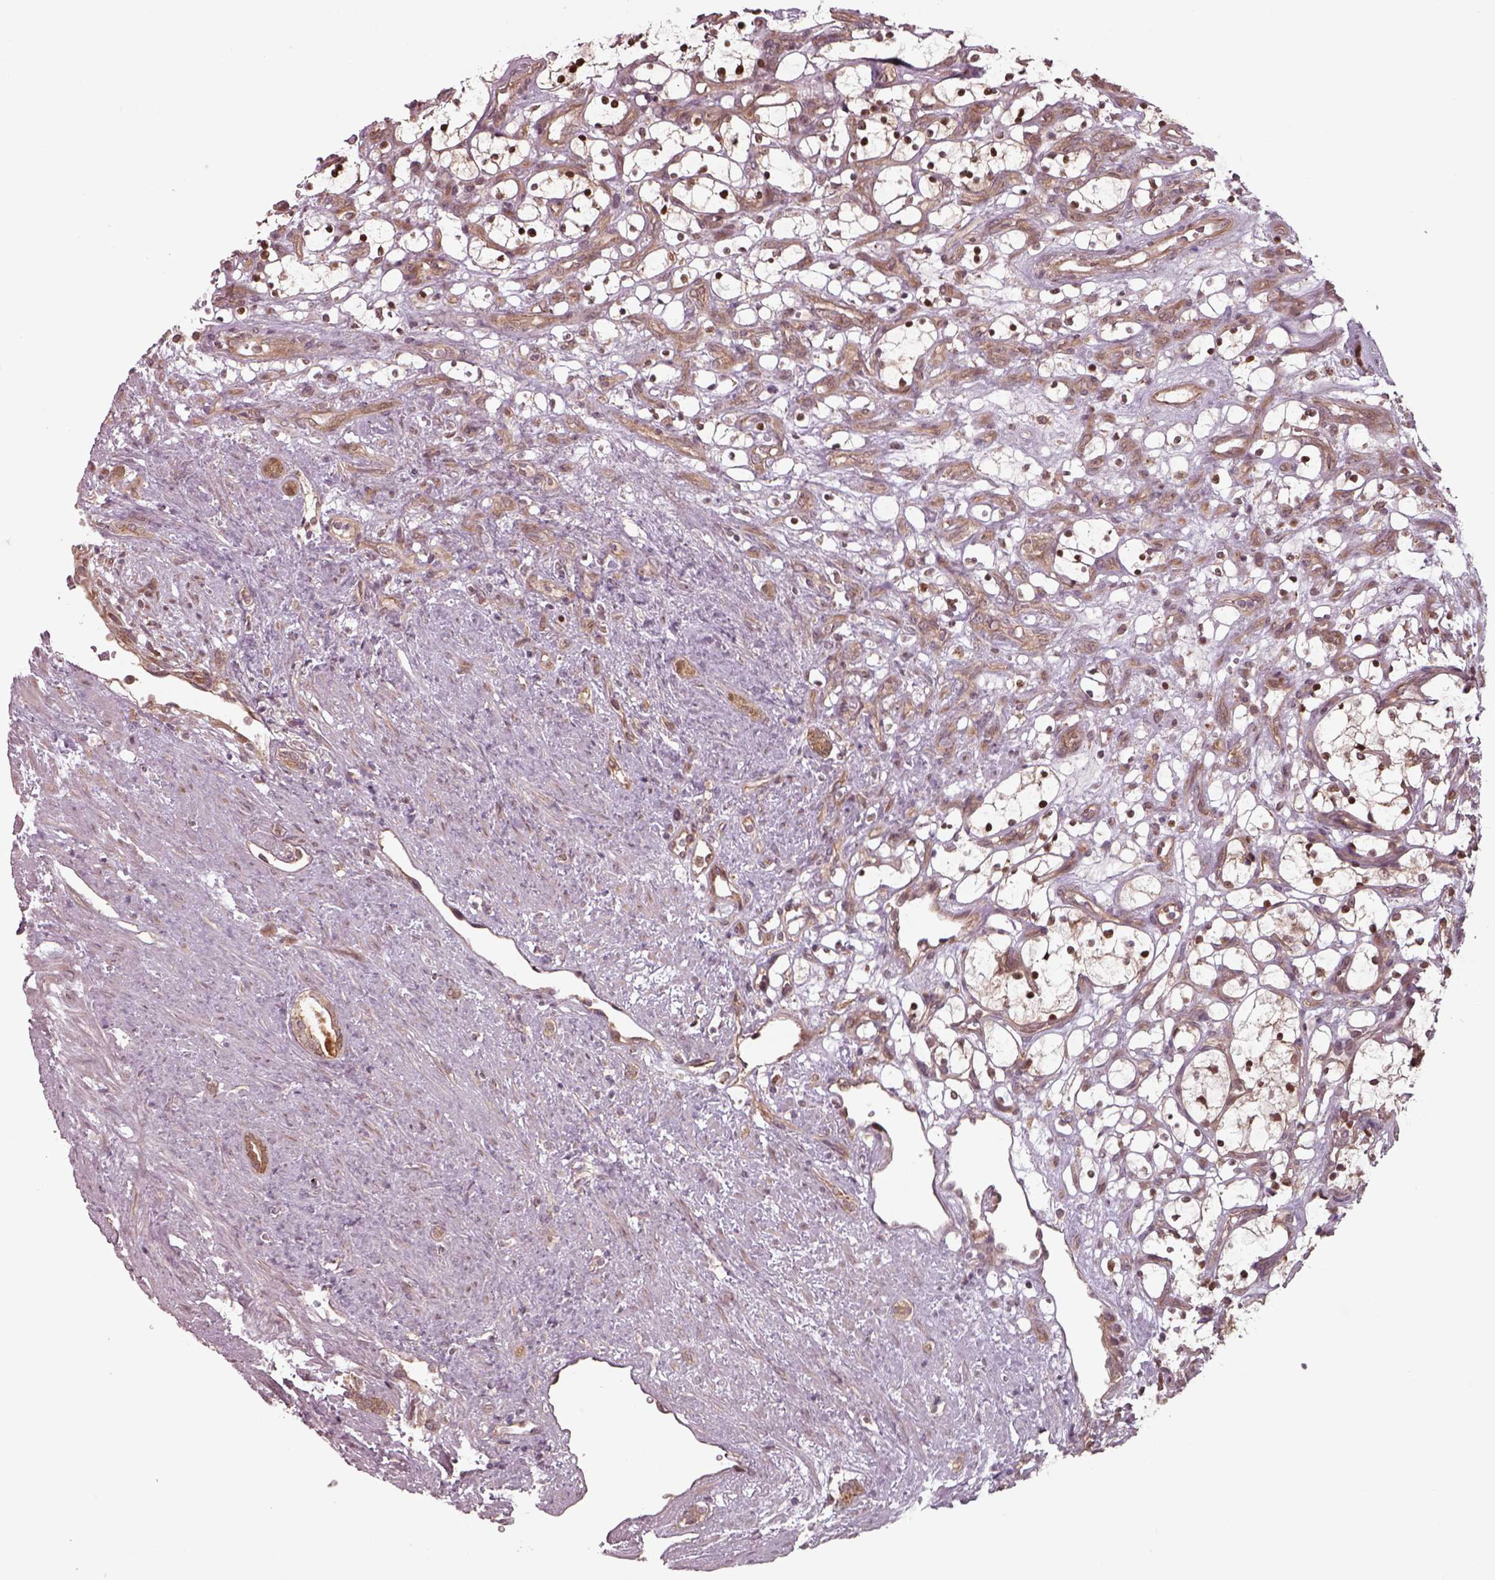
{"staining": {"intensity": "strong", "quantity": ">75%", "location": "cytoplasmic/membranous,nuclear"}, "tissue": "renal cancer", "cell_type": "Tumor cells", "image_type": "cancer", "snomed": [{"axis": "morphology", "description": "Adenocarcinoma, NOS"}, {"axis": "topography", "description": "Kidney"}], "caption": "Strong cytoplasmic/membranous and nuclear expression for a protein is appreciated in approximately >75% of tumor cells of renal cancer using immunohistochemistry.", "gene": "CHMP3", "patient": {"sex": "female", "age": 69}}